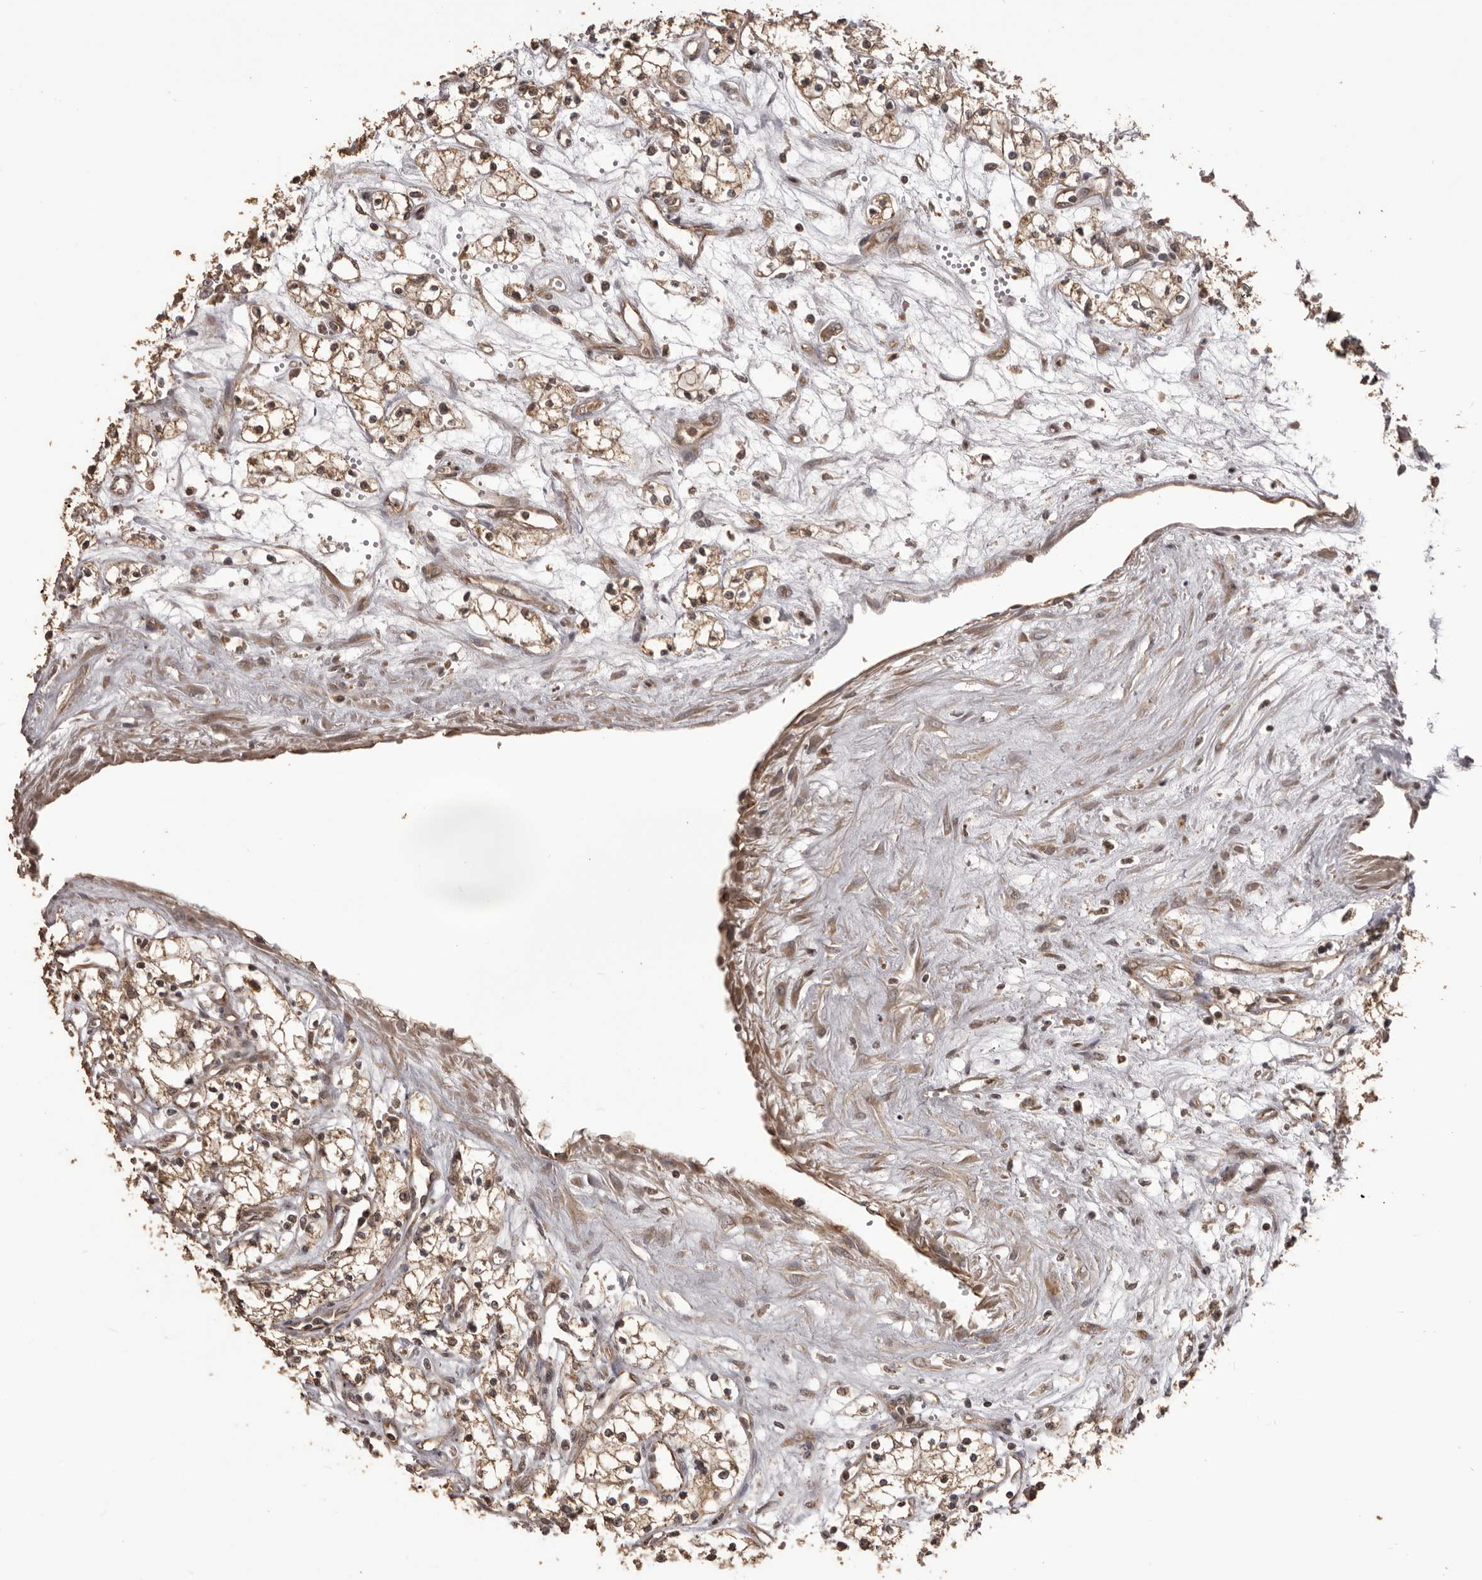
{"staining": {"intensity": "moderate", "quantity": ">75%", "location": "cytoplasmic/membranous"}, "tissue": "renal cancer", "cell_type": "Tumor cells", "image_type": "cancer", "snomed": [{"axis": "morphology", "description": "Adenocarcinoma, NOS"}, {"axis": "topography", "description": "Kidney"}], "caption": "This is an image of IHC staining of adenocarcinoma (renal), which shows moderate staining in the cytoplasmic/membranous of tumor cells.", "gene": "QRSL1", "patient": {"sex": "male", "age": 59}}